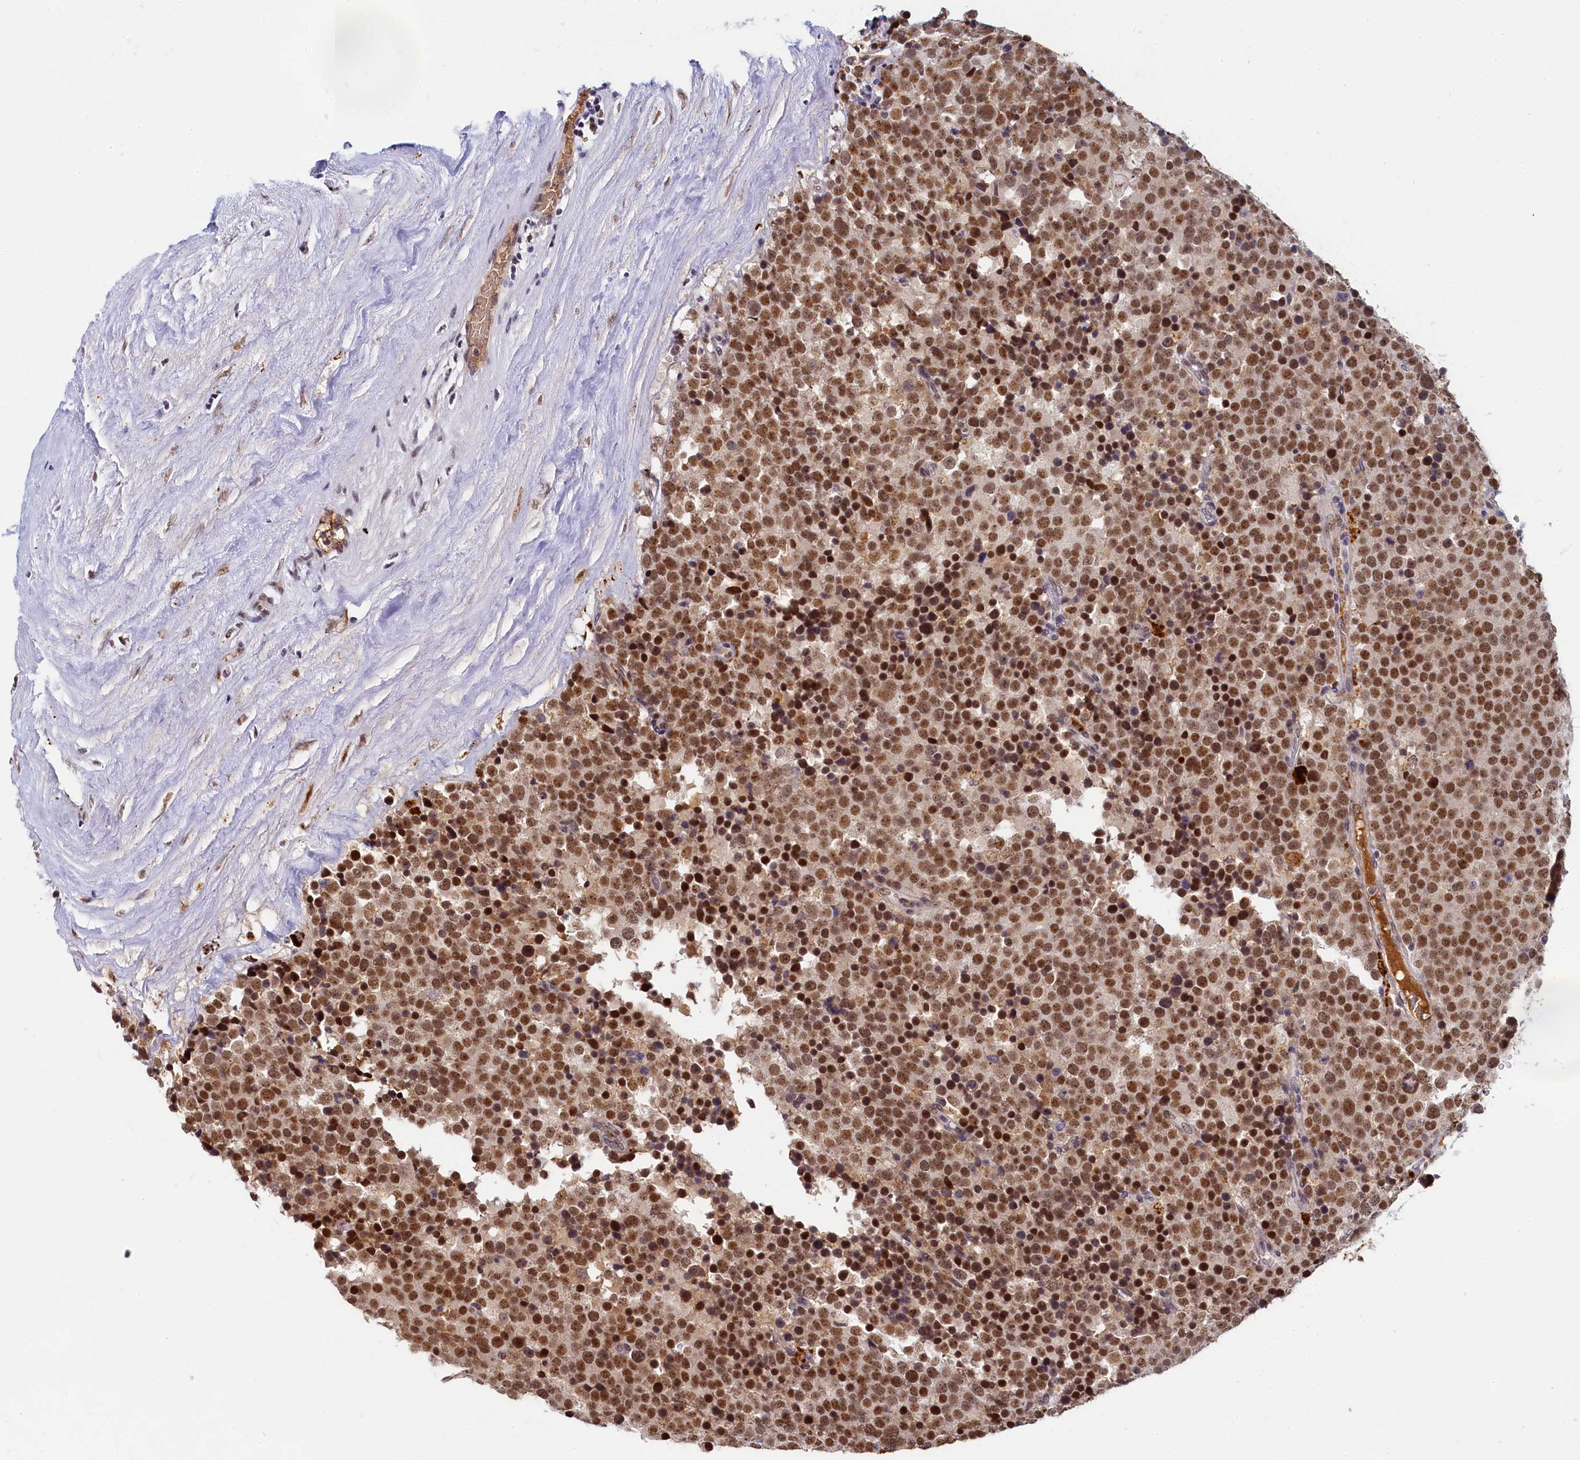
{"staining": {"intensity": "moderate", "quantity": ">75%", "location": "nuclear"}, "tissue": "testis cancer", "cell_type": "Tumor cells", "image_type": "cancer", "snomed": [{"axis": "morphology", "description": "Seminoma, NOS"}, {"axis": "topography", "description": "Testis"}], "caption": "IHC micrograph of testis cancer (seminoma) stained for a protein (brown), which reveals medium levels of moderate nuclear expression in approximately >75% of tumor cells.", "gene": "INTS14", "patient": {"sex": "male", "age": 71}}